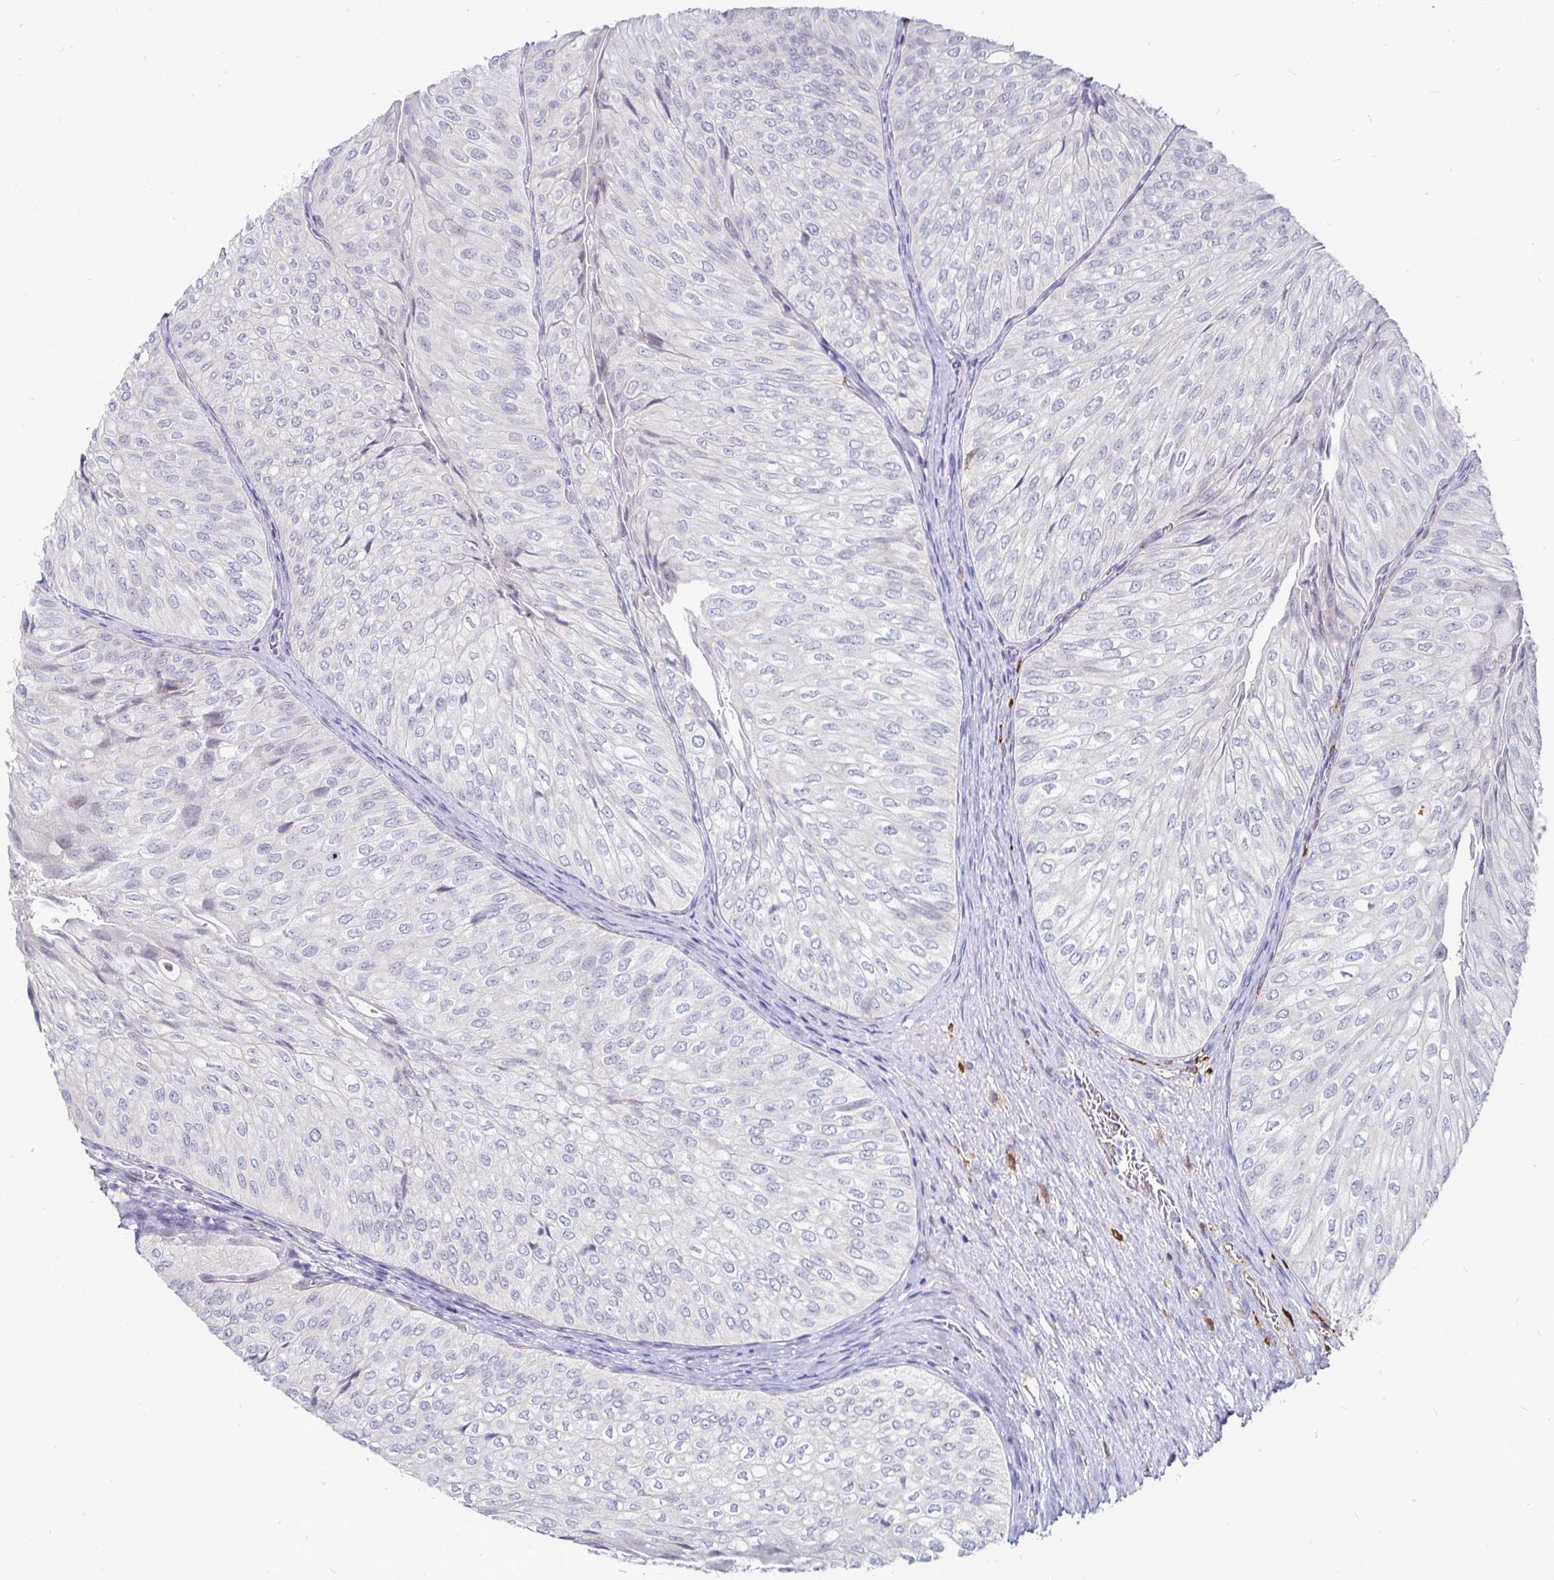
{"staining": {"intensity": "negative", "quantity": "none", "location": "none"}, "tissue": "urothelial cancer", "cell_type": "Tumor cells", "image_type": "cancer", "snomed": [{"axis": "morphology", "description": "Urothelial carcinoma, NOS"}, {"axis": "topography", "description": "Urinary bladder"}], "caption": "An immunohistochemistry (IHC) photomicrograph of transitional cell carcinoma is shown. There is no staining in tumor cells of transitional cell carcinoma. (Stains: DAB (3,3'-diaminobenzidine) immunohistochemistry with hematoxylin counter stain, Microscopy: brightfield microscopy at high magnification).", "gene": "CCDC85A", "patient": {"sex": "male", "age": 62}}